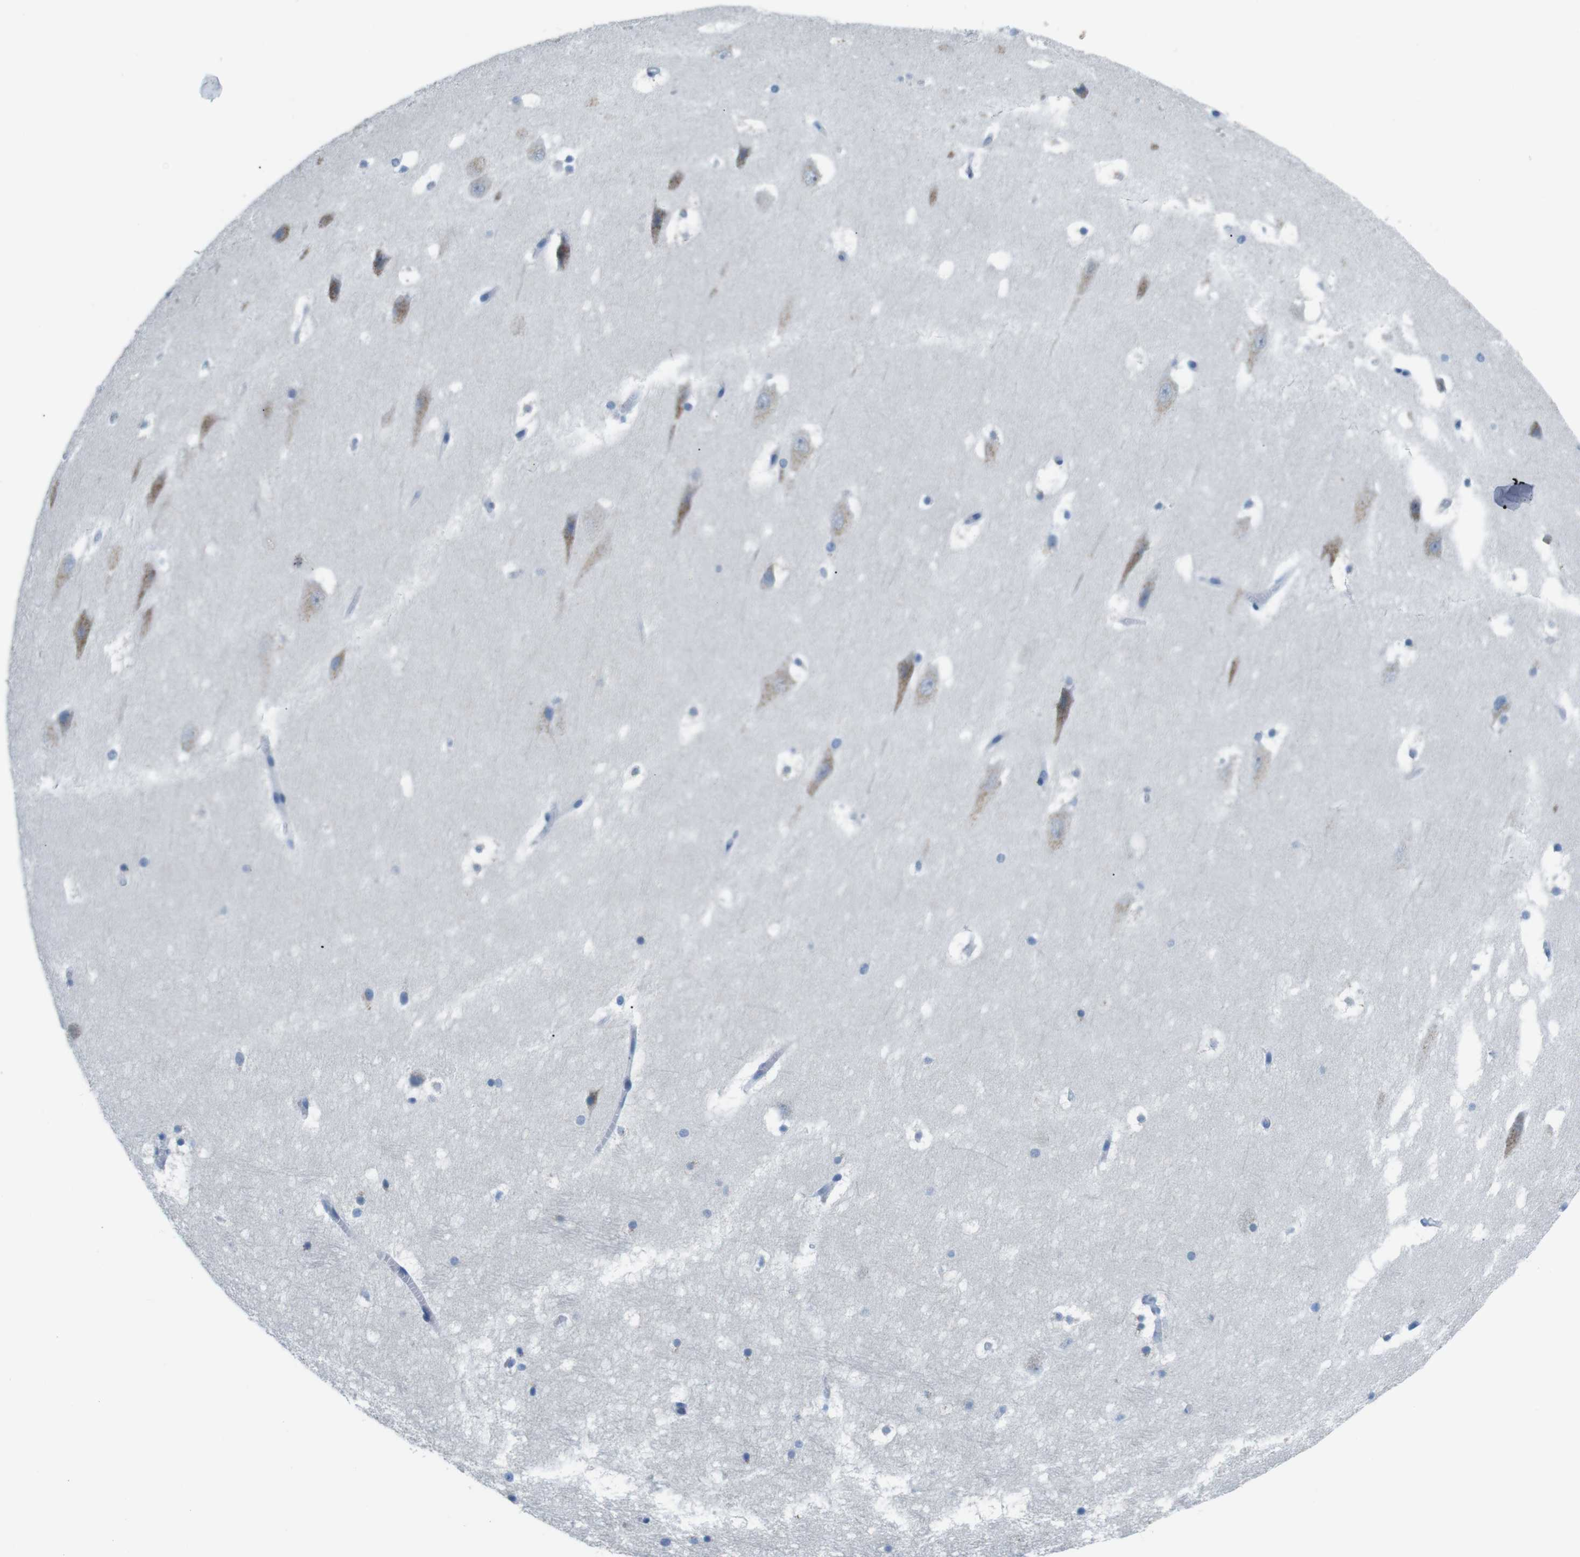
{"staining": {"intensity": "weak", "quantity": "<25%", "location": "cytoplasmic/membranous"}, "tissue": "hippocampus", "cell_type": "Glial cells", "image_type": "normal", "snomed": [{"axis": "morphology", "description": "Normal tissue, NOS"}, {"axis": "topography", "description": "Hippocampus"}], "caption": "A high-resolution histopathology image shows immunohistochemistry (IHC) staining of normal hippocampus, which reveals no significant staining in glial cells.", "gene": "GOLGA2", "patient": {"sex": "male", "age": 45}}